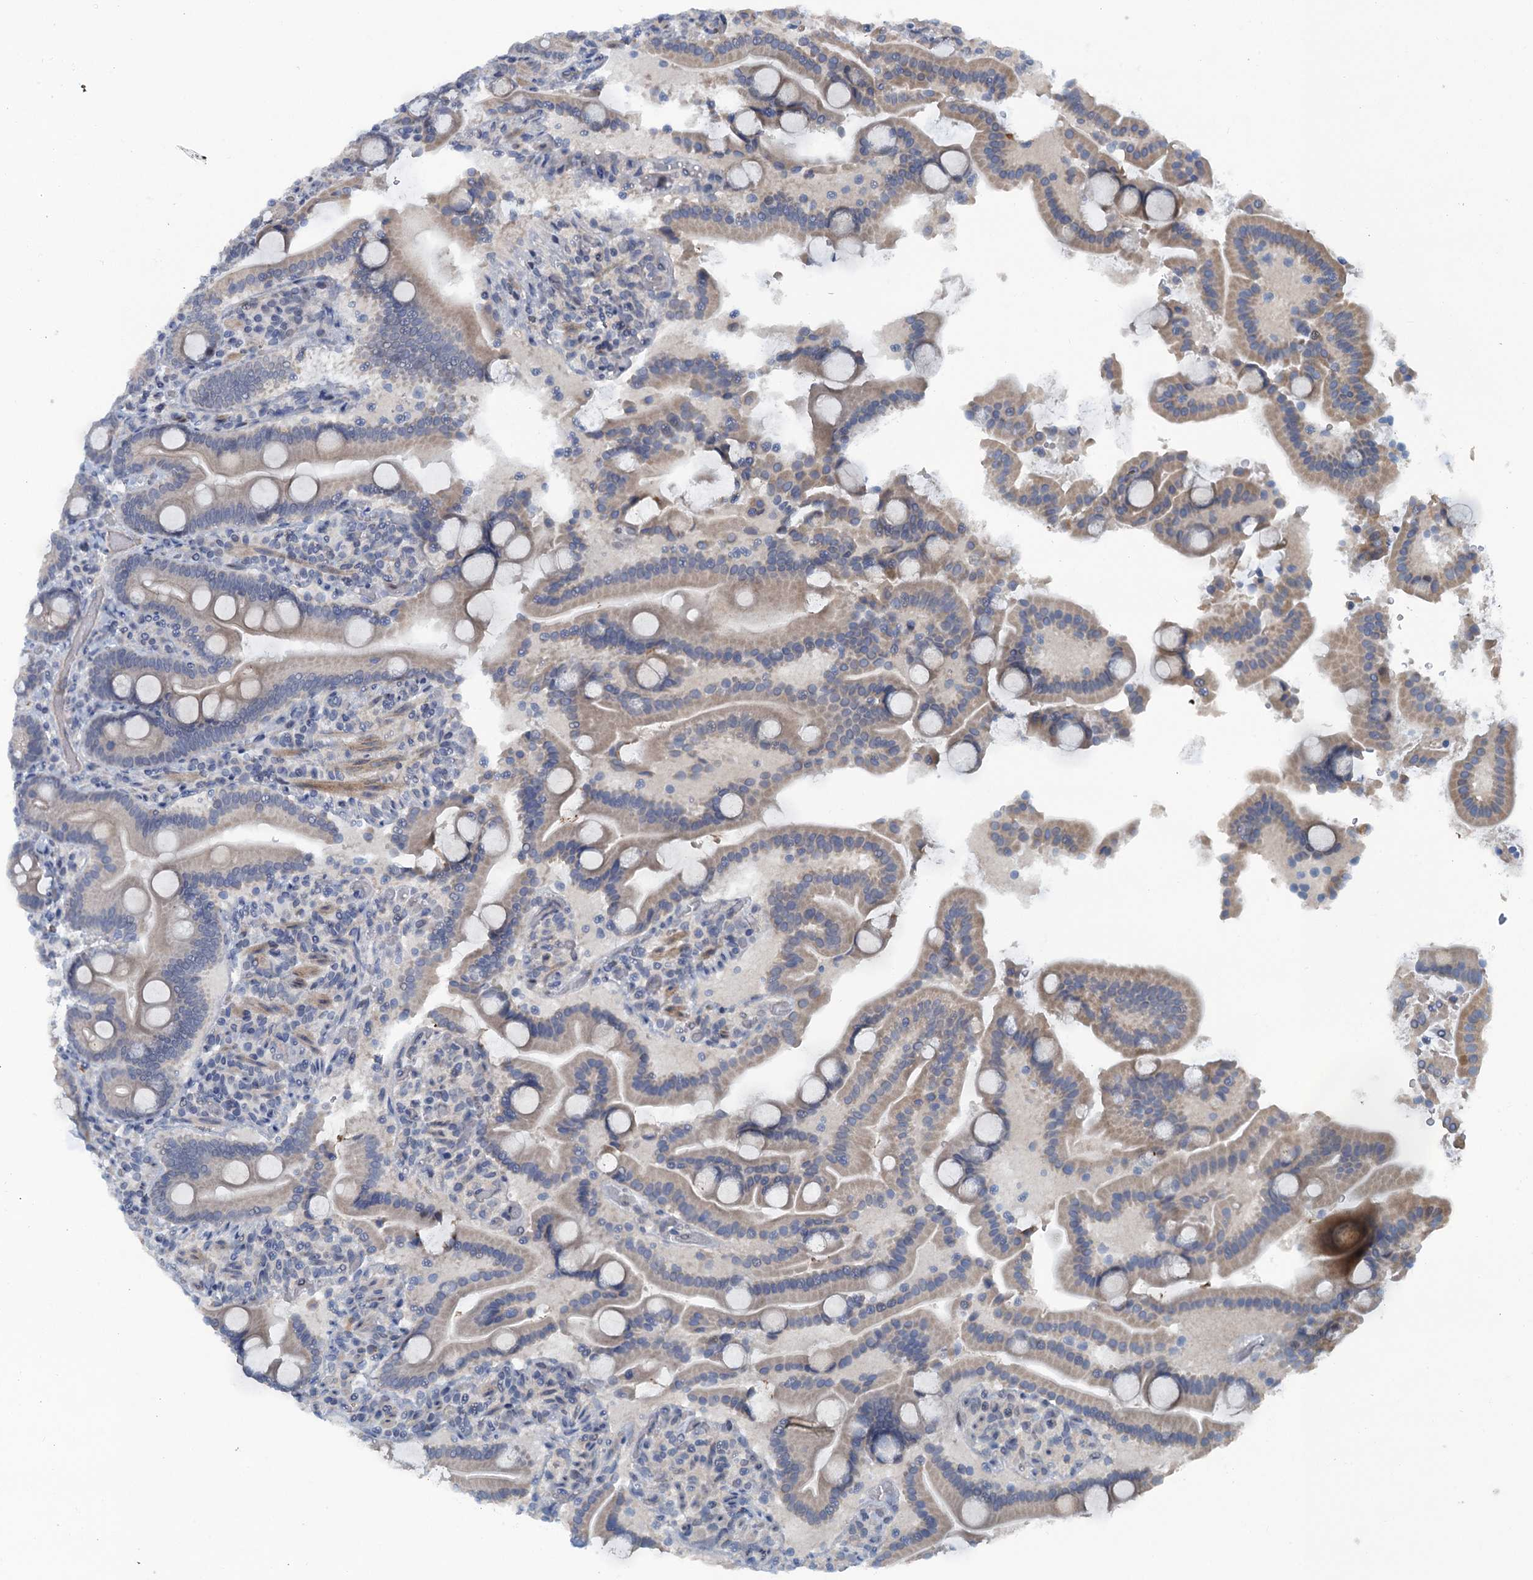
{"staining": {"intensity": "weak", "quantity": "25%-75%", "location": "cytoplasmic/membranous"}, "tissue": "duodenum", "cell_type": "Glandular cells", "image_type": "normal", "snomed": [{"axis": "morphology", "description": "Normal tissue, NOS"}, {"axis": "topography", "description": "Duodenum"}], "caption": "The micrograph exhibits a brown stain indicating the presence of a protein in the cytoplasmic/membranous of glandular cells in duodenum.", "gene": "MYO16", "patient": {"sex": "male", "age": 55}}